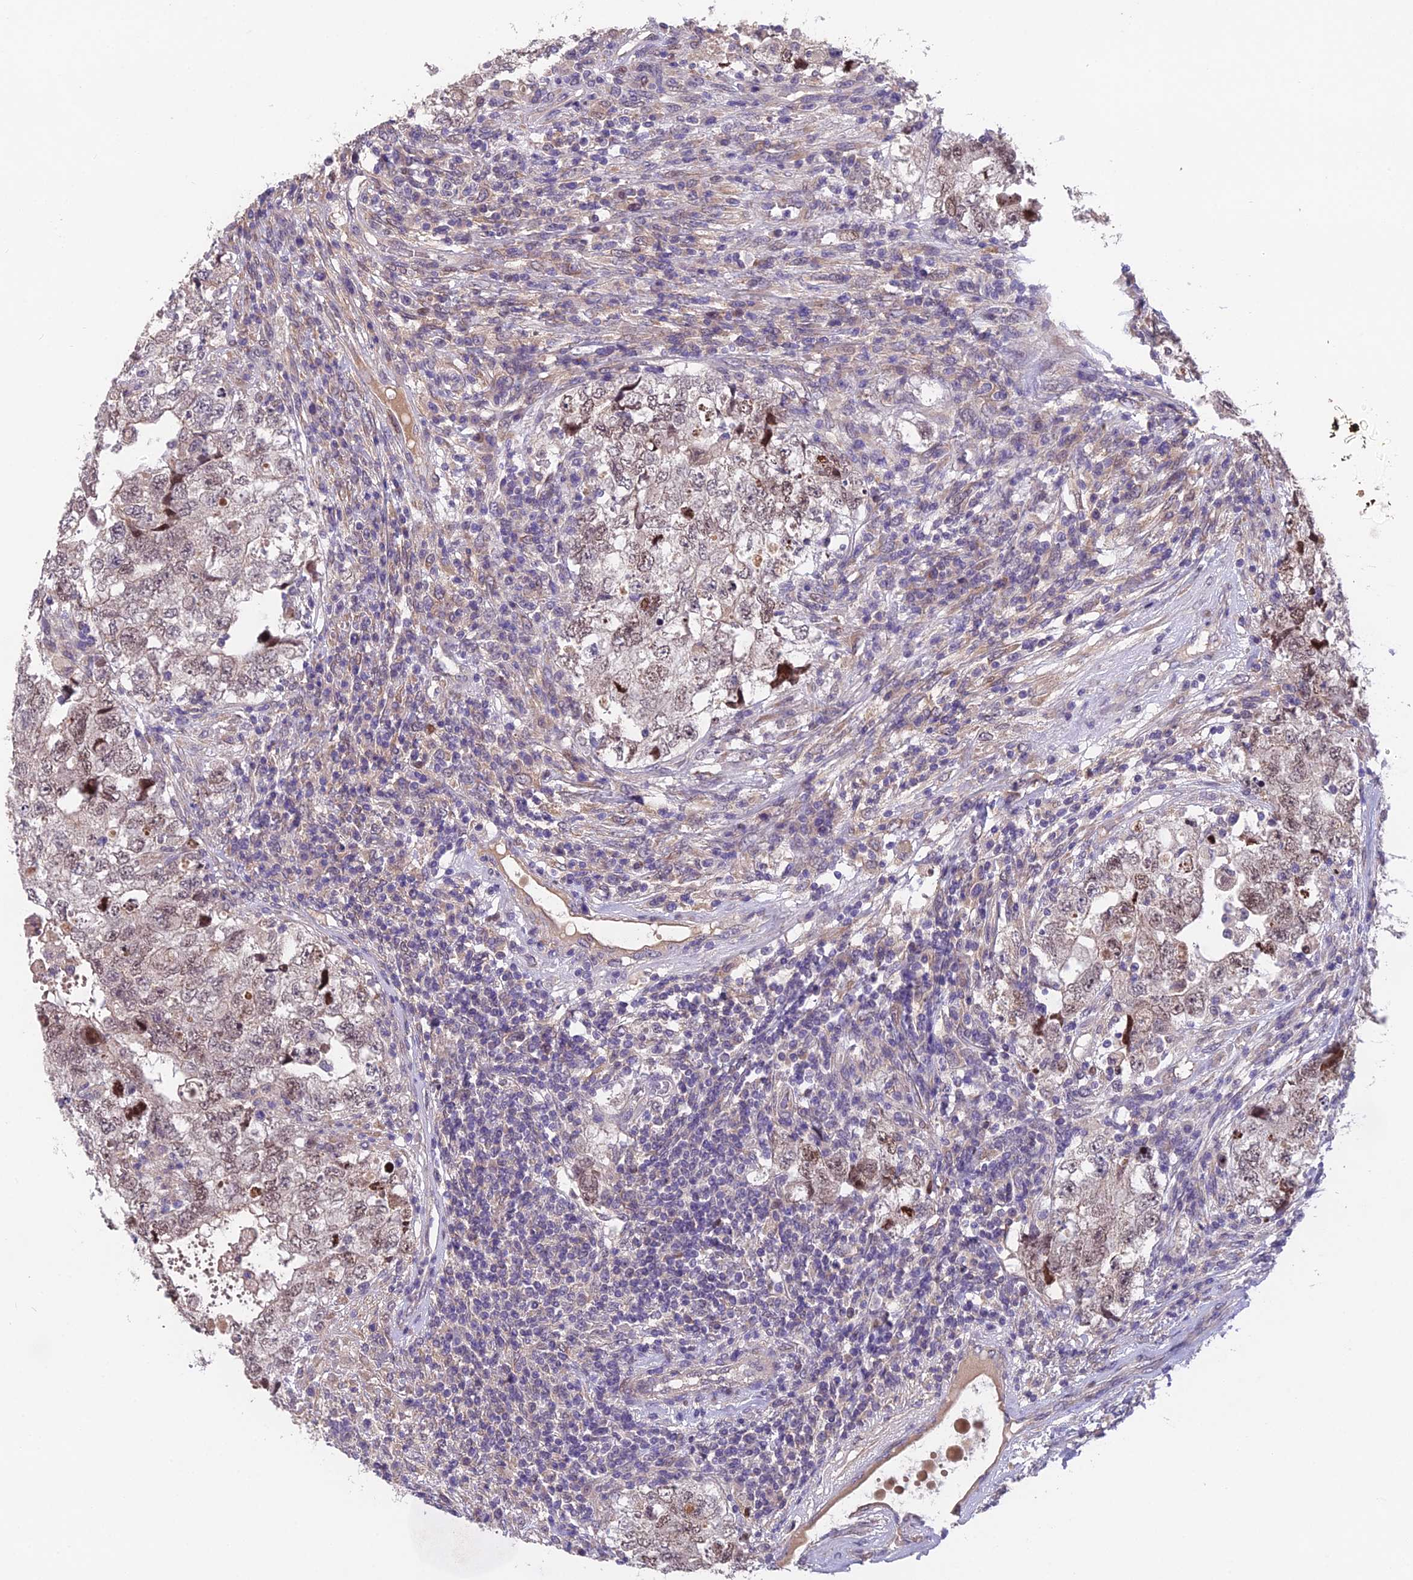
{"staining": {"intensity": "weak", "quantity": "25%-75%", "location": "nuclear"}, "tissue": "testis cancer", "cell_type": "Tumor cells", "image_type": "cancer", "snomed": [{"axis": "morphology", "description": "Carcinoma, Embryonal, NOS"}, {"axis": "topography", "description": "Testis"}], "caption": "A photomicrograph showing weak nuclear expression in approximately 25%-75% of tumor cells in embryonal carcinoma (testis), as visualized by brown immunohistochemical staining.", "gene": "PUS10", "patient": {"sex": "male", "age": 36}}